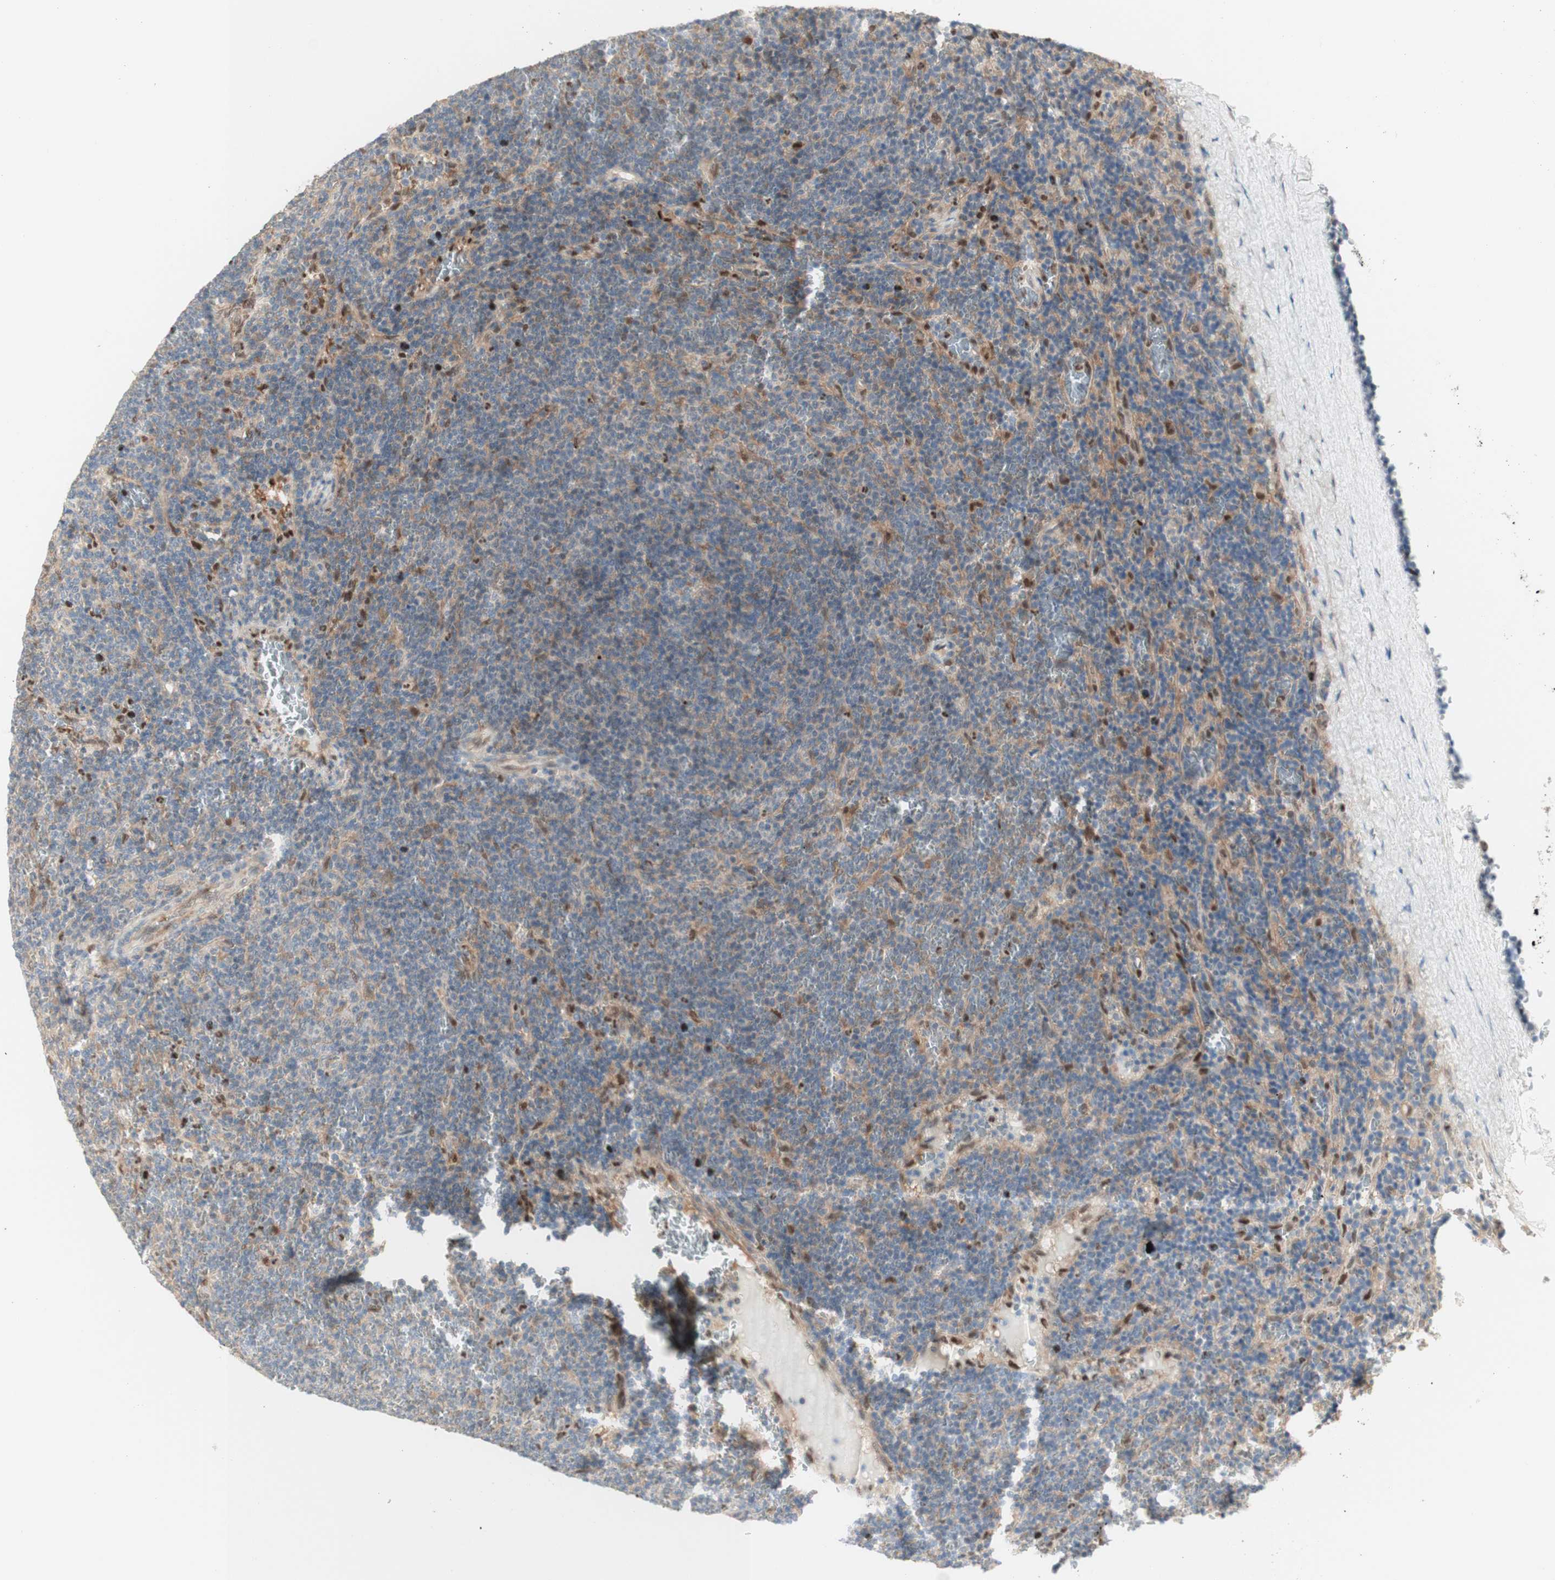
{"staining": {"intensity": "weak", "quantity": "<25%", "location": "cytoplasmic/membranous,nuclear"}, "tissue": "lymphoma", "cell_type": "Tumor cells", "image_type": "cancer", "snomed": [{"axis": "morphology", "description": "Malignant lymphoma, non-Hodgkin's type, Low grade"}, {"axis": "topography", "description": "Spleen"}], "caption": "This is an IHC image of human lymphoma. There is no staining in tumor cells.", "gene": "RFNG", "patient": {"sex": "female", "age": 50}}